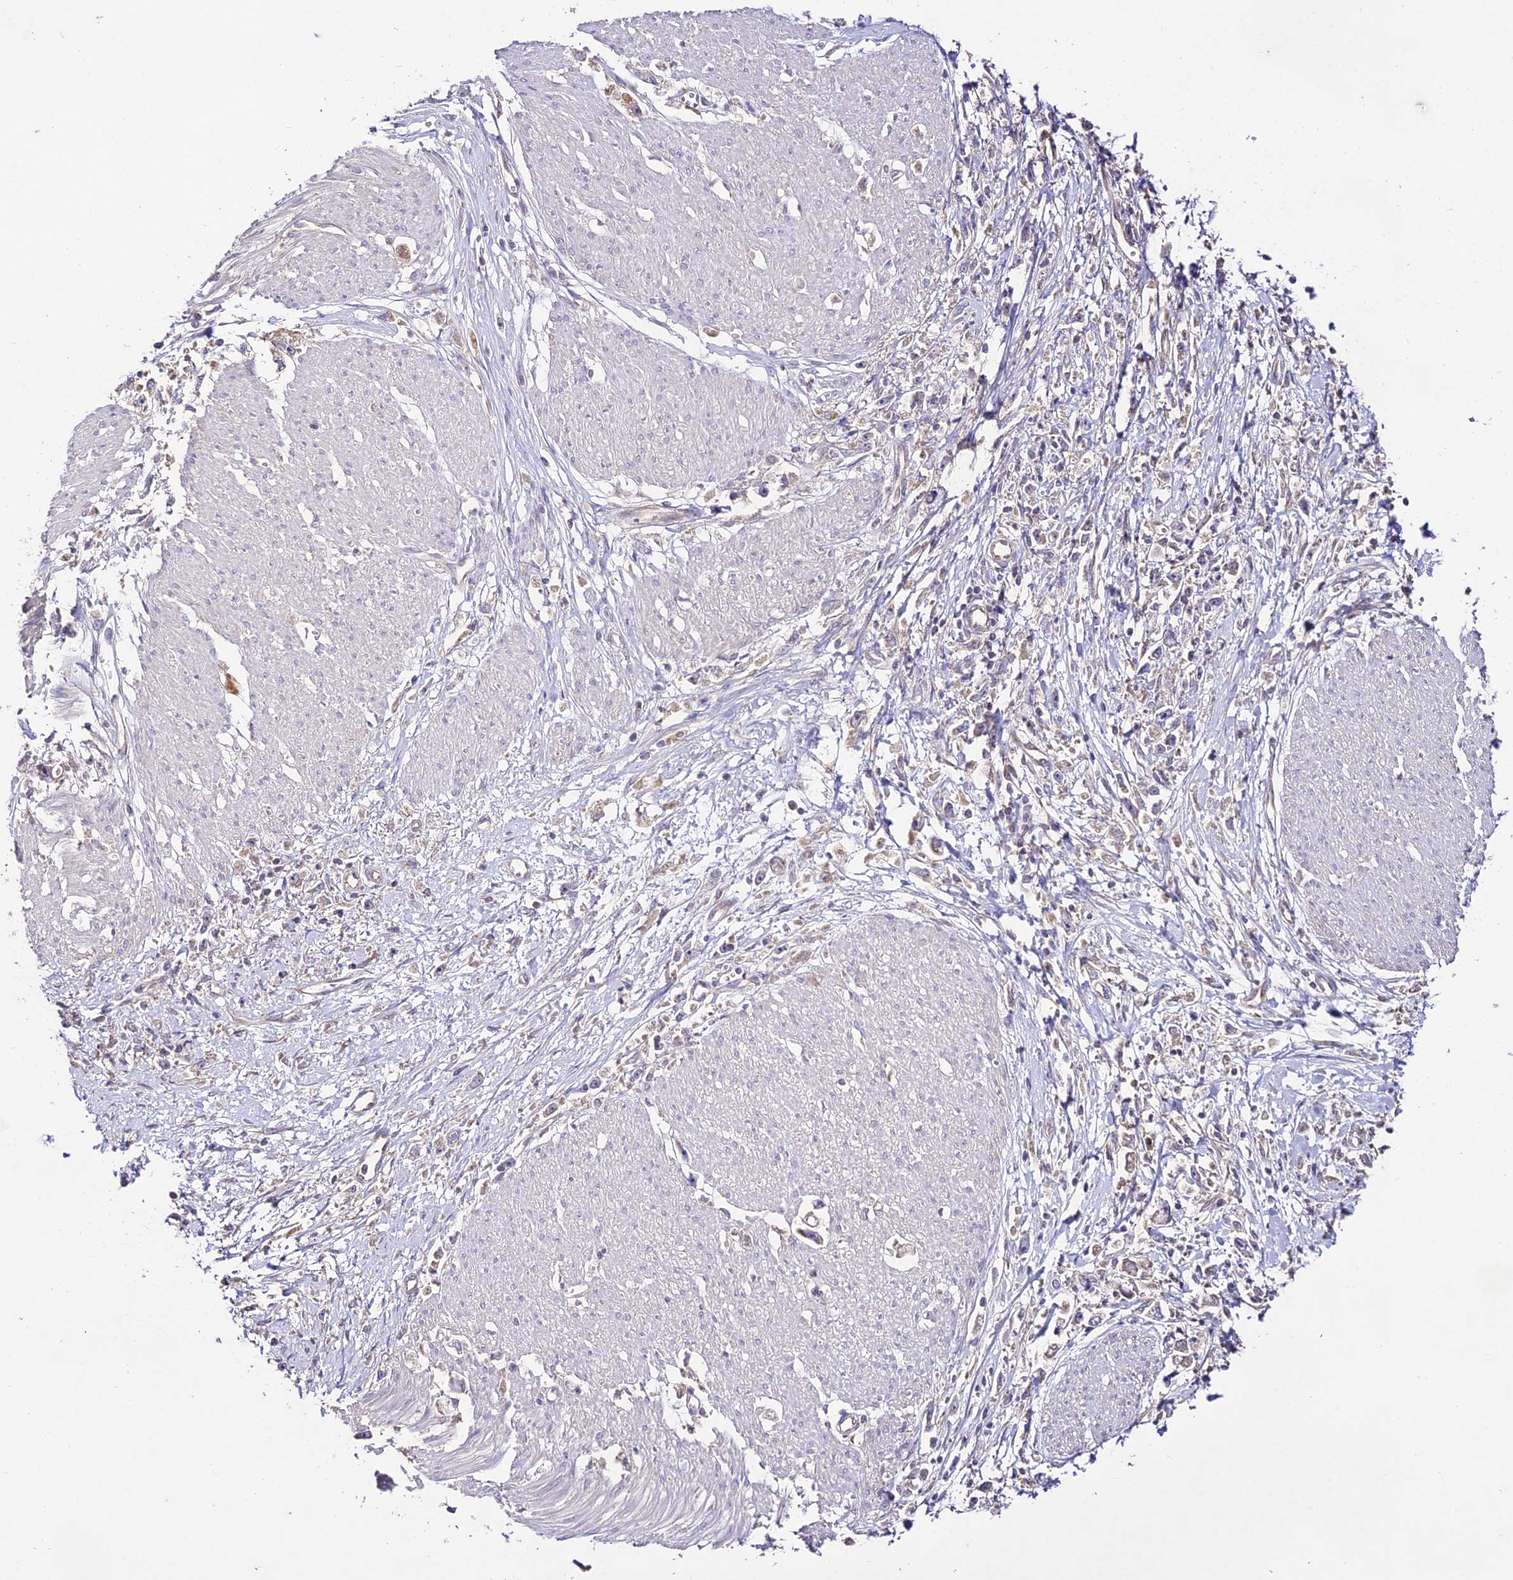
{"staining": {"intensity": "weak", "quantity": "<25%", "location": "cytoplasmic/membranous"}, "tissue": "stomach cancer", "cell_type": "Tumor cells", "image_type": "cancer", "snomed": [{"axis": "morphology", "description": "Adenocarcinoma, NOS"}, {"axis": "topography", "description": "Stomach"}], "caption": "IHC histopathology image of neoplastic tissue: adenocarcinoma (stomach) stained with DAB displays no significant protein expression in tumor cells. (DAB immunohistochemistry (IHC) with hematoxylin counter stain).", "gene": "TMEM259", "patient": {"sex": "female", "age": 59}}